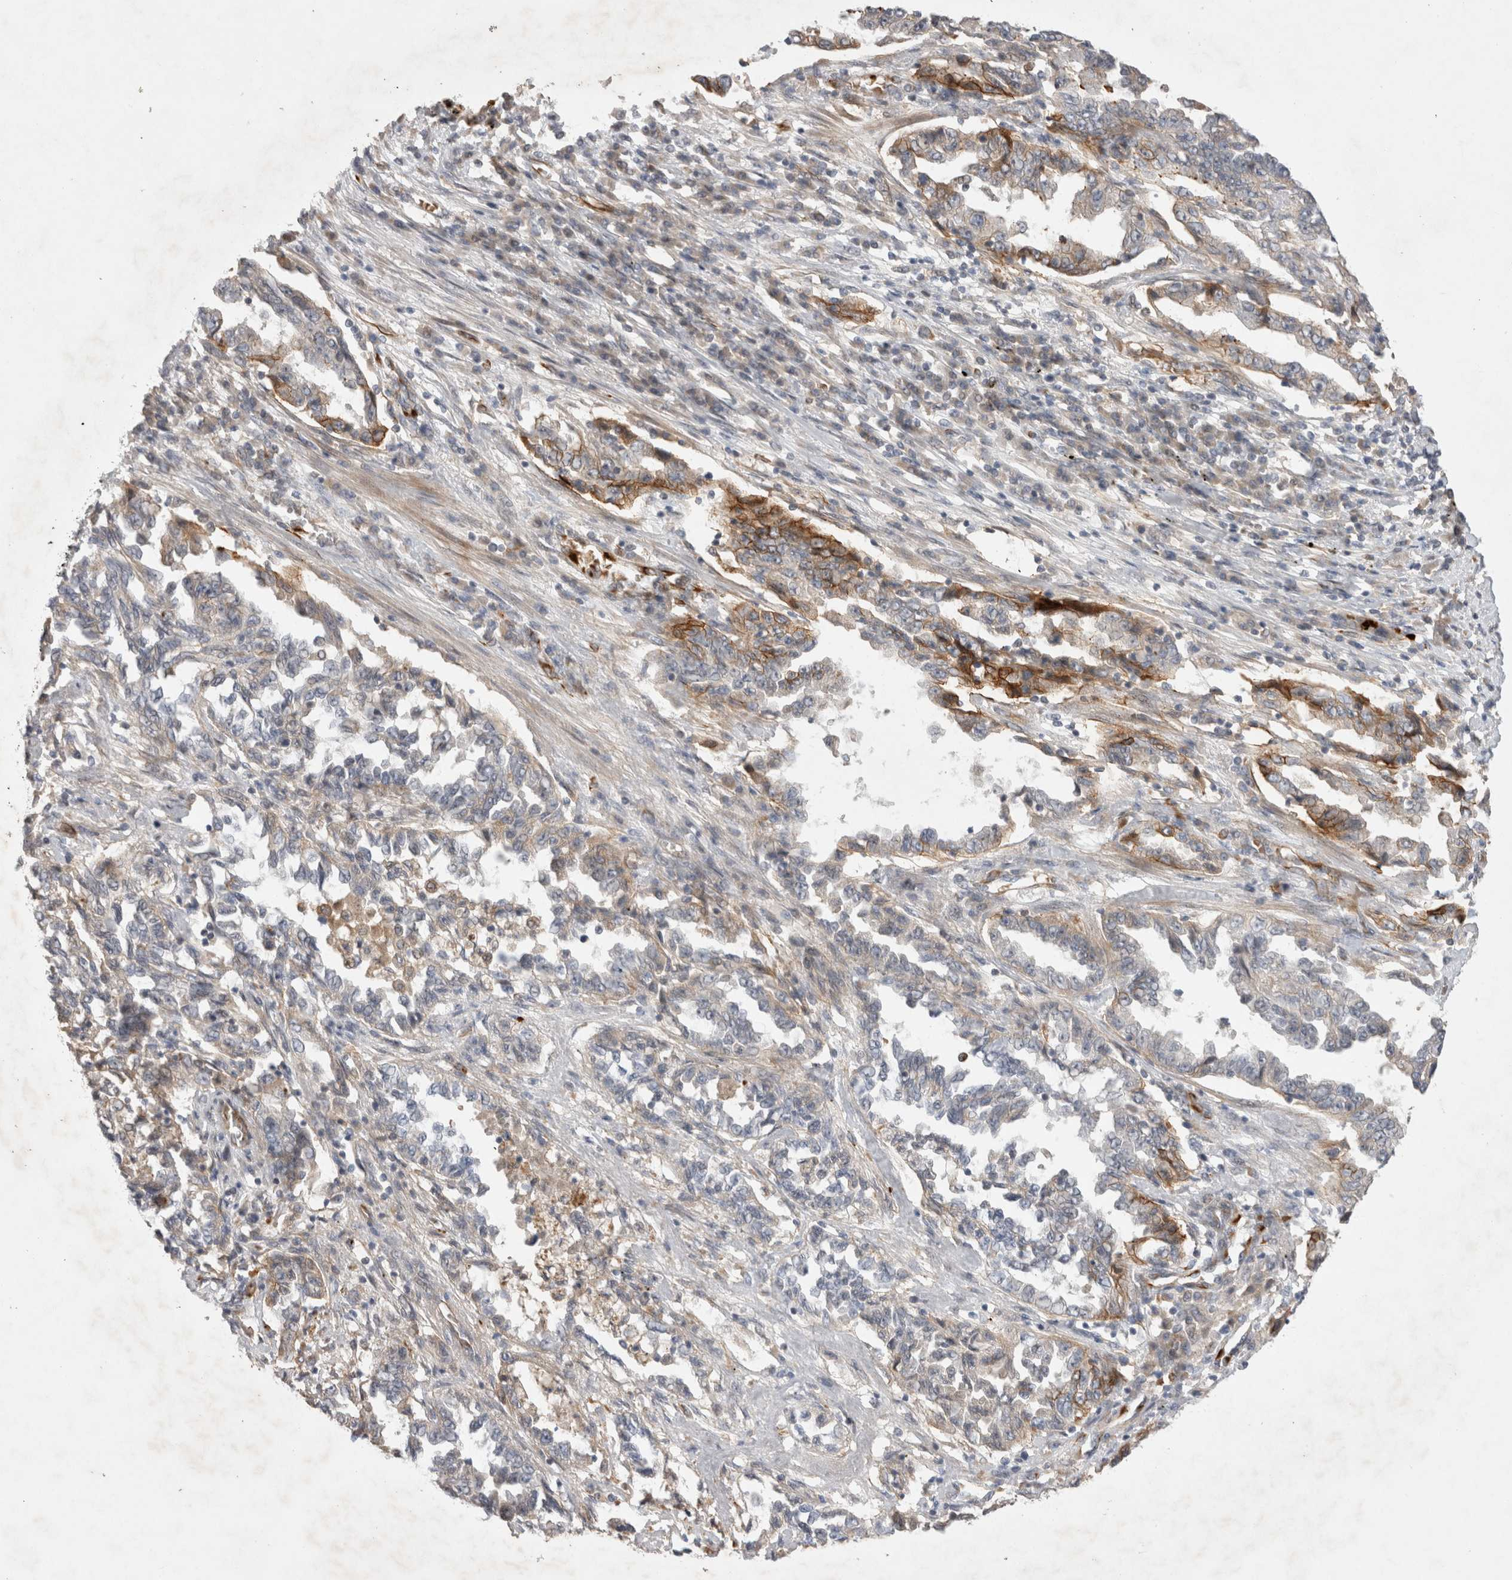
{"staining": {"intensity": "moderate", "quantity": "<25%", "location": "cytoplasmic/membranous"}, "tissue": "lung cancer", "cell_type": "Tumor cells", "image_type": "cancer", "snomed": [{"axis": "morphology", "description": "Adenocarcinoma, NOS"}, {"axis": "topography", "description": "Lung"}], "caption": "Lung cancer (adenocarcinoma) was stained to show a protein in brown. There is low levels of moderate cytoplasmic/membranous expression in approximately <25% of tumor cells.", "gene": "NMU", "patient": {"sex": "female", "age": 51}}